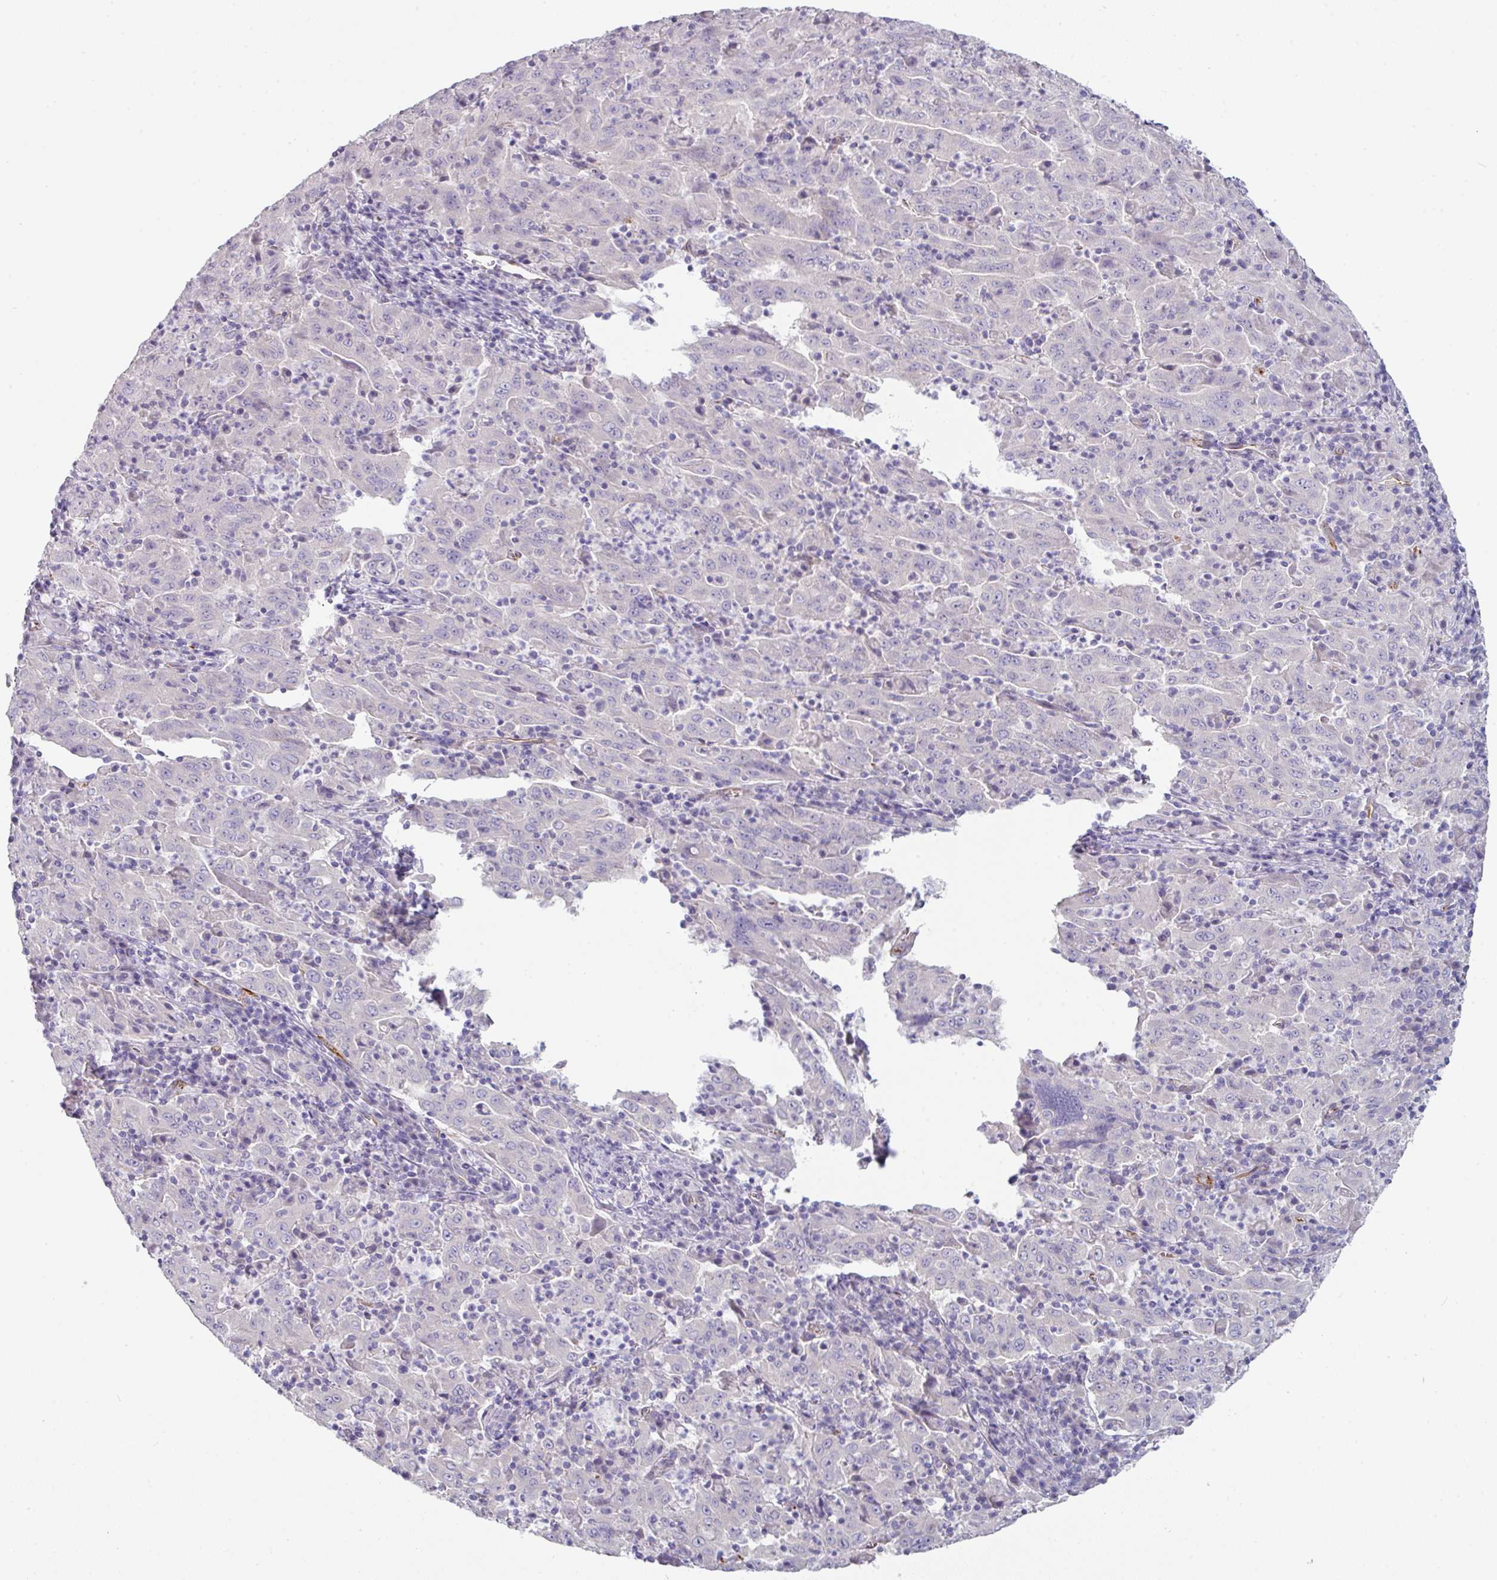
{"staining": {"intensity": "negative", "quantity": "none", "location": "none"}, "tissue": "pancreatic cancer", "cell_type": "Tumor cells", "image_type": "cancer", "snomed": [{"axis": "morphology", "description": "Adenocarcinoma, NOS"}, {"axis": "topography", "description": "Pancreas"}], "caption": "Immunohistochemistry (IHC) micrograph of pancreatic cancer (adenocarcinoma) stained for a protein (brown), which reveals no positivity in tumor cells.", "gene": "SLC17A7", "patient": {"sex": "male", "age": 63}}